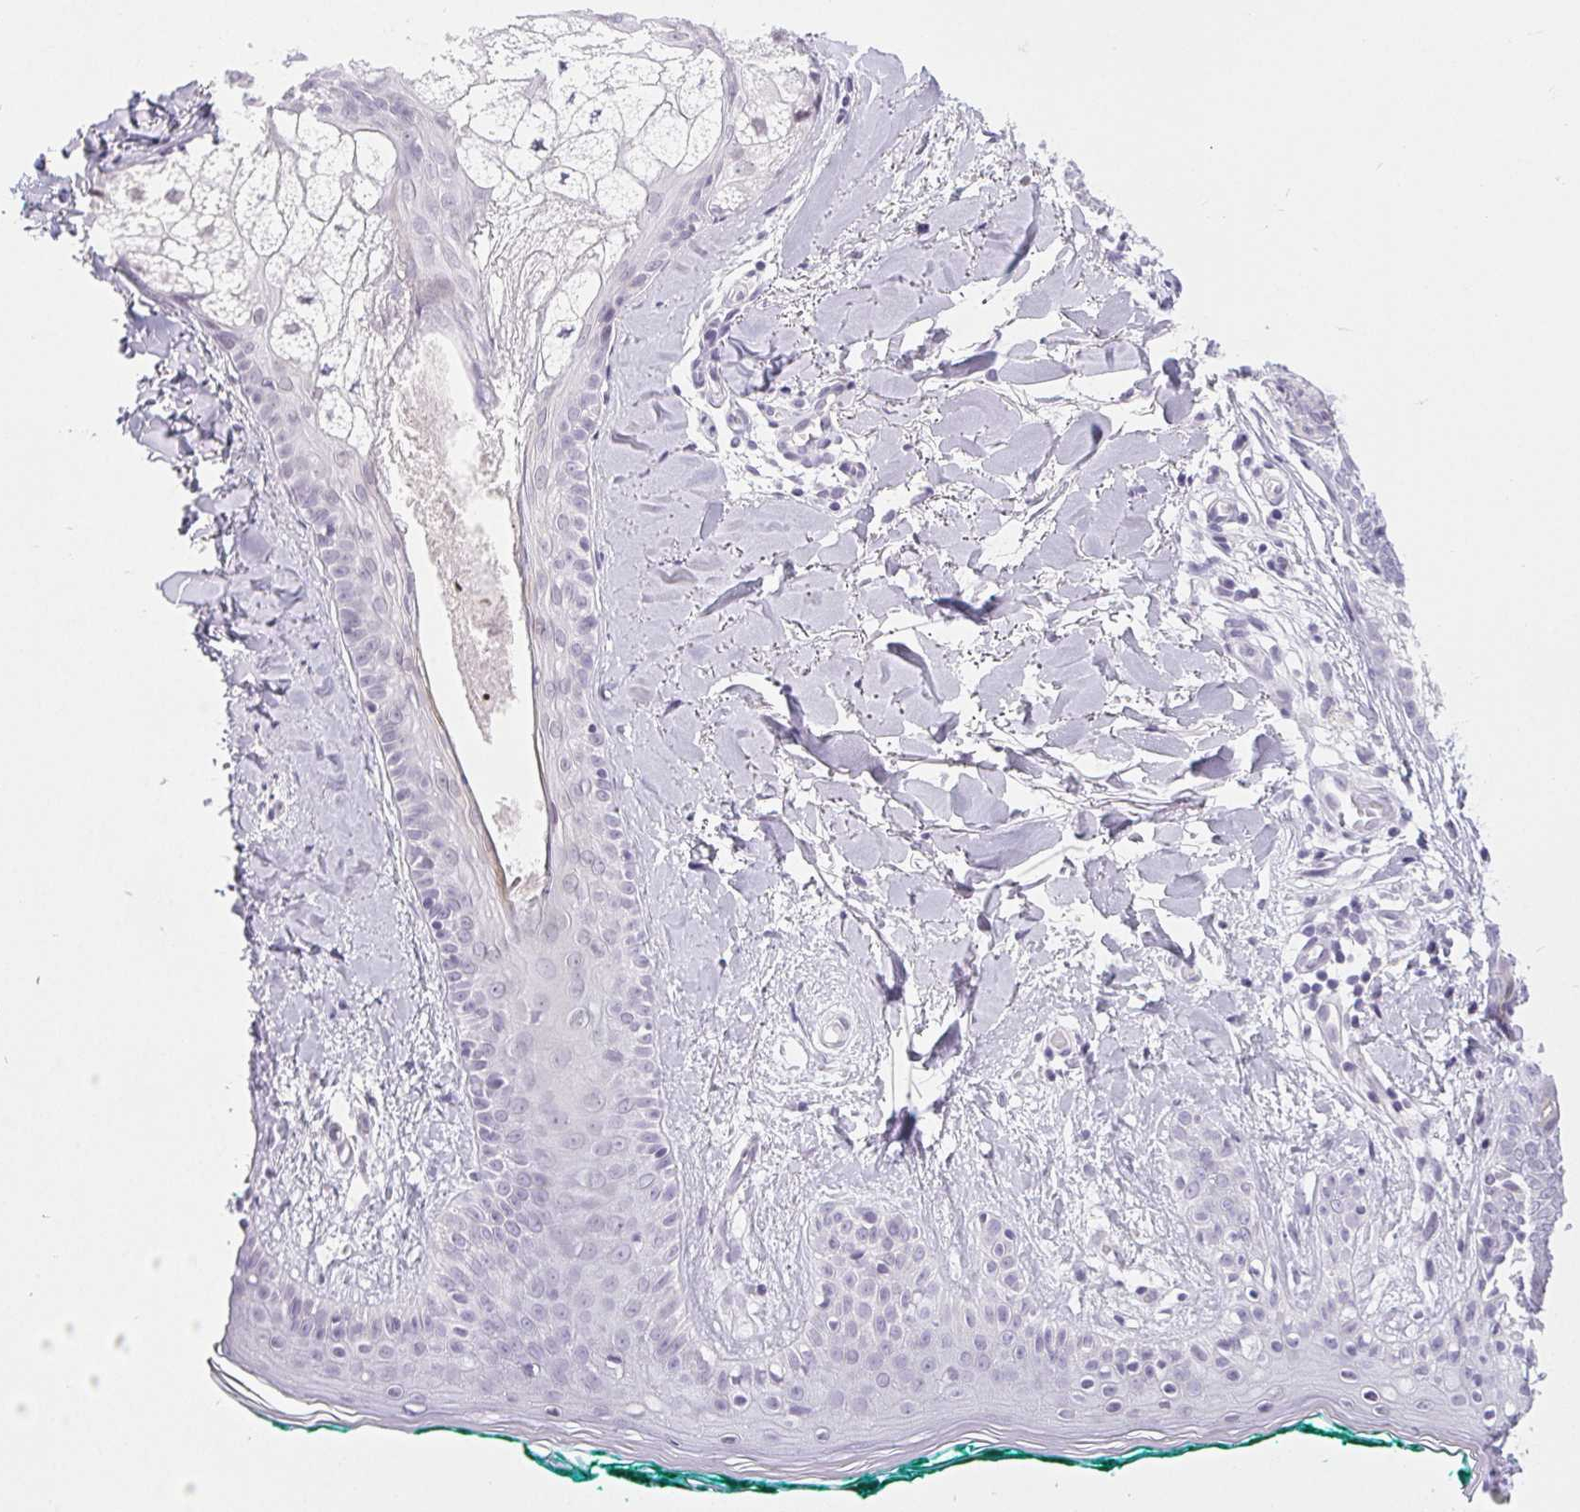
{"staining": {"intensity": "negative", "quantity": "none", "location": "none"}, "tissue": "skin", "cell_type": "Fibroblasts", "image_type": "normal", "snomed": [{"axis": "morphology", "description": "Normal tissue, NOS"}, {"axis": "topography", "description": "Skin"}], "caption": "A histopathology image of skin stained for a protein reveals no brown staining in fibroblasts.", "gene": "BCAS1", "patient": {"sex": "female", "age": 34}}